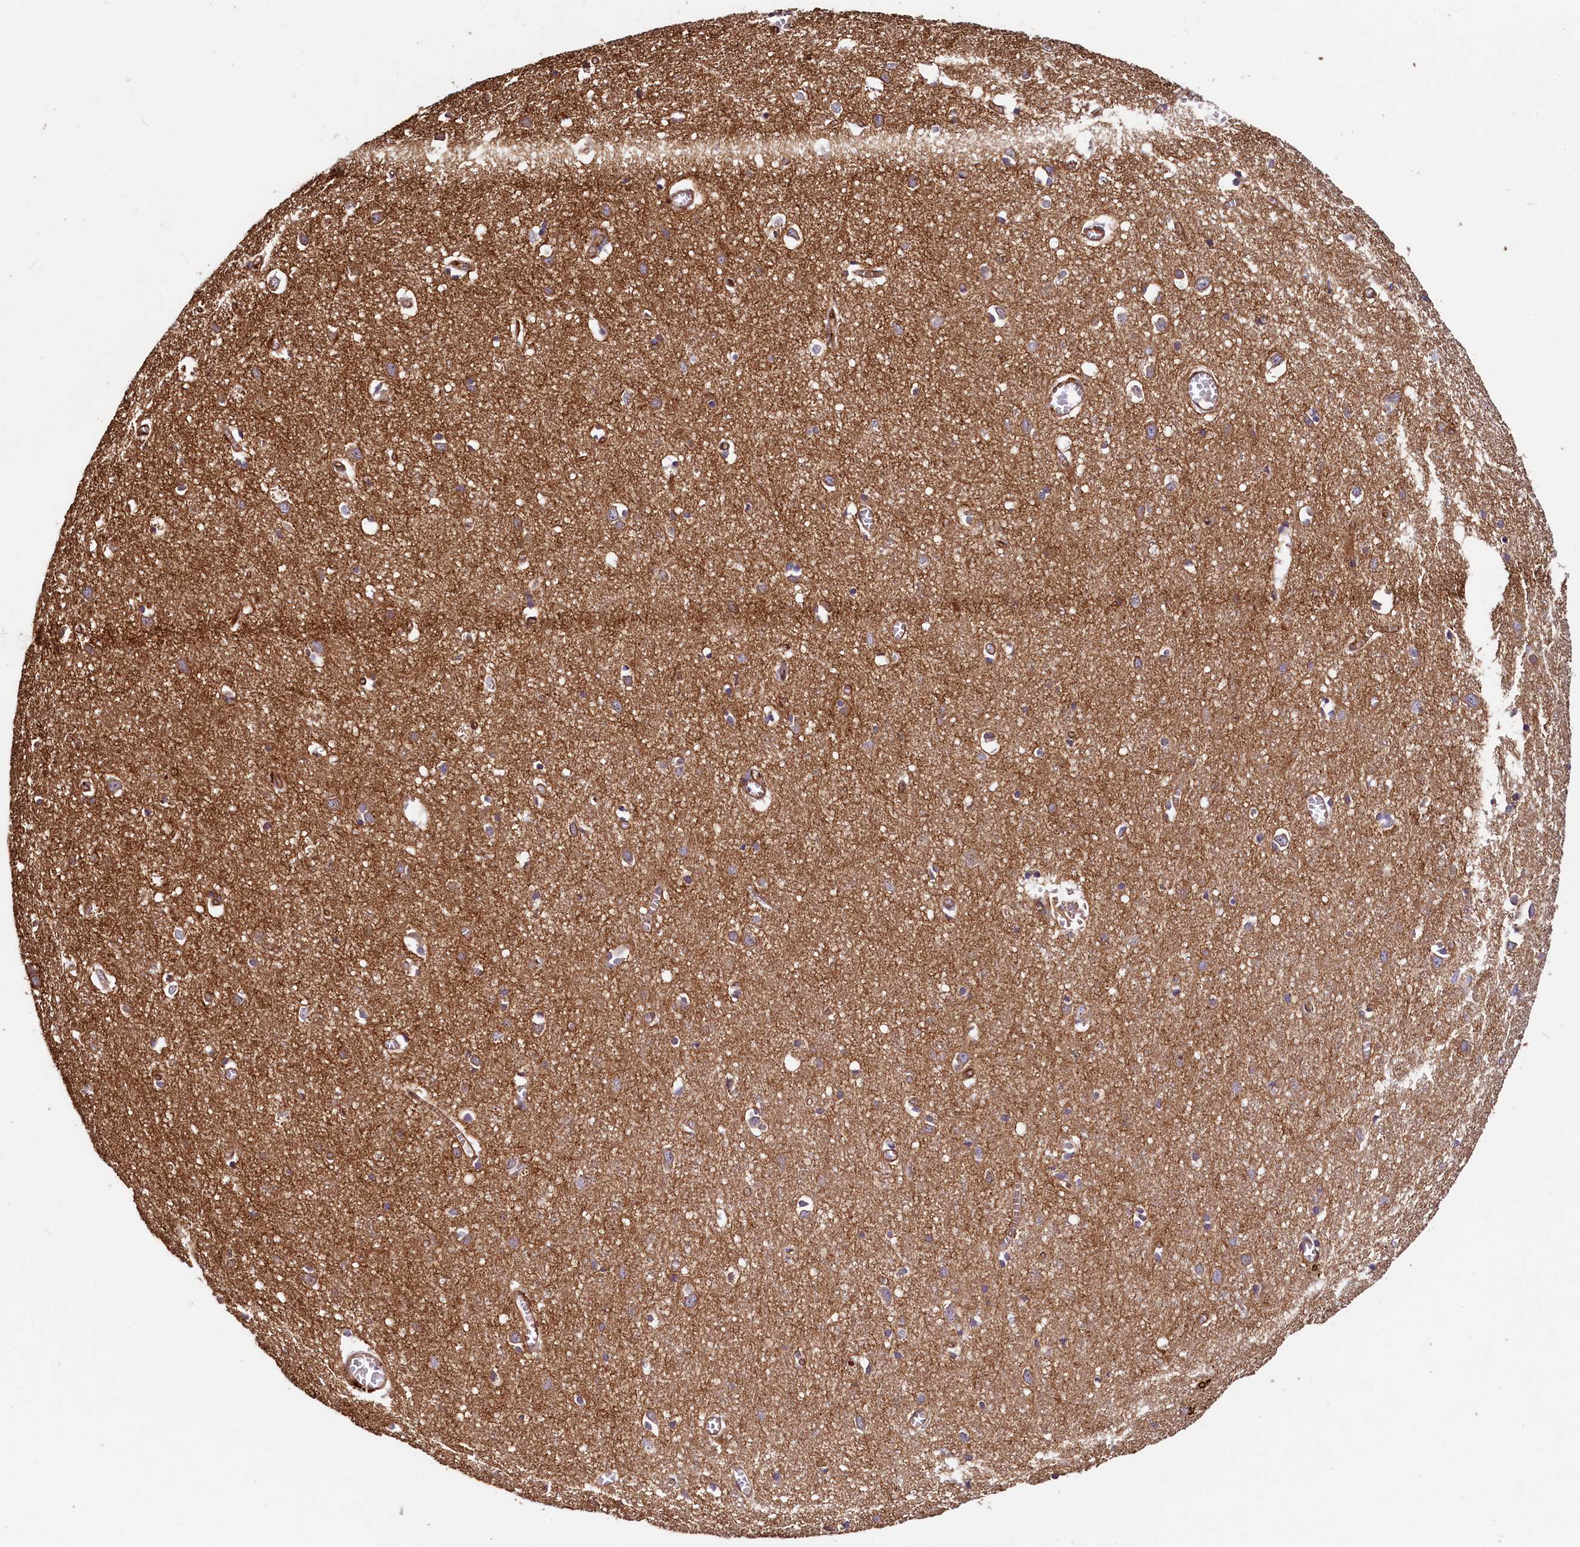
{"staining": {"intensity": "moderate", "quantity": ">75%", "location": "cytoplasmic/membranous"}, "tissue": "cerebral cortex", "cell_type": "Endothelial cells", "image_type": "normal", "snomed": [{"axis": "morphology", "description": "Normal tissue, NOS"}, {"axis": "topography", "description": "Cerebral cortex"}], "caption": "The histopathology image exhibits staining of normal cerebral cortex, revealing moderate cytoplasmic/membranous protein positivity (brown color) within endothelial cells. (DAB = brown stain, brightfield microscopy at high magnification).", "gene": "PALM", "patient": {"sex": "female", "age": 64}}